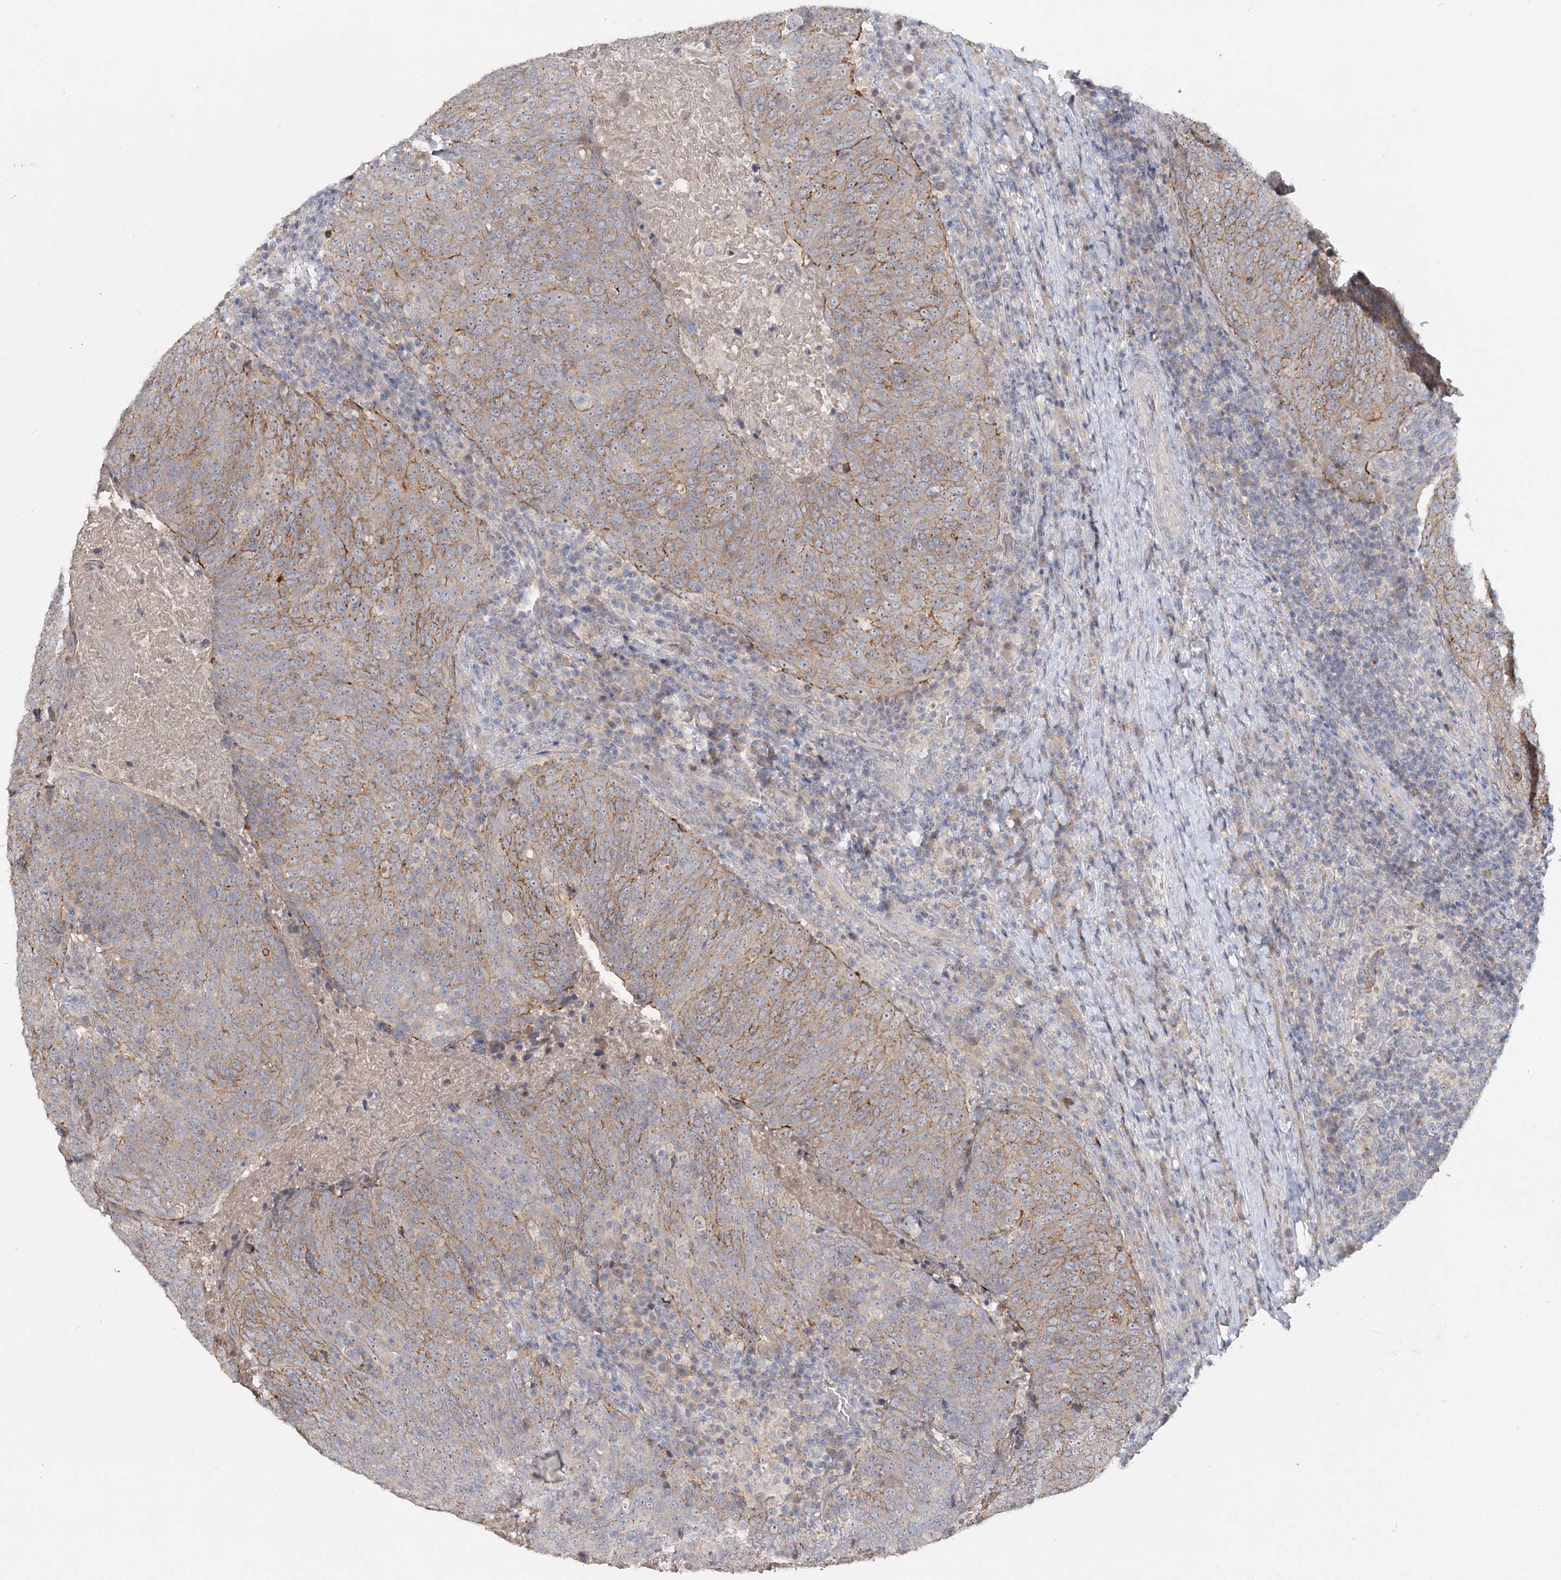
{"staining": {"intensity": "weak", "quantity": "25%-75%", "location": "cytoplasmic/membranous"}, "tissue": "head and neck cancer", "cell_type": "Tumor cells", "image_type": "cancer", "snomed": [{"axis": "morphology", "description": "Squamous cell carcinoma, NOS"}, {"axis": "morphology", "description": "Squamous cell carcinoma, metastatic, NOS"}, {"axis": "topography", "description": "Lymph node"}, {"axis": "topography", "description": "Head-Neck"}], "caption": "This image displays immunohistochemistry (IHC) staining of head and neck metastatic squamous cell carcinoma, with low weak cytoplasmic/membranous expression in about 25%-75% of tumor cells.", "gene": "ANGPTL5", "patient": {"sex": "male", "age": 62}}